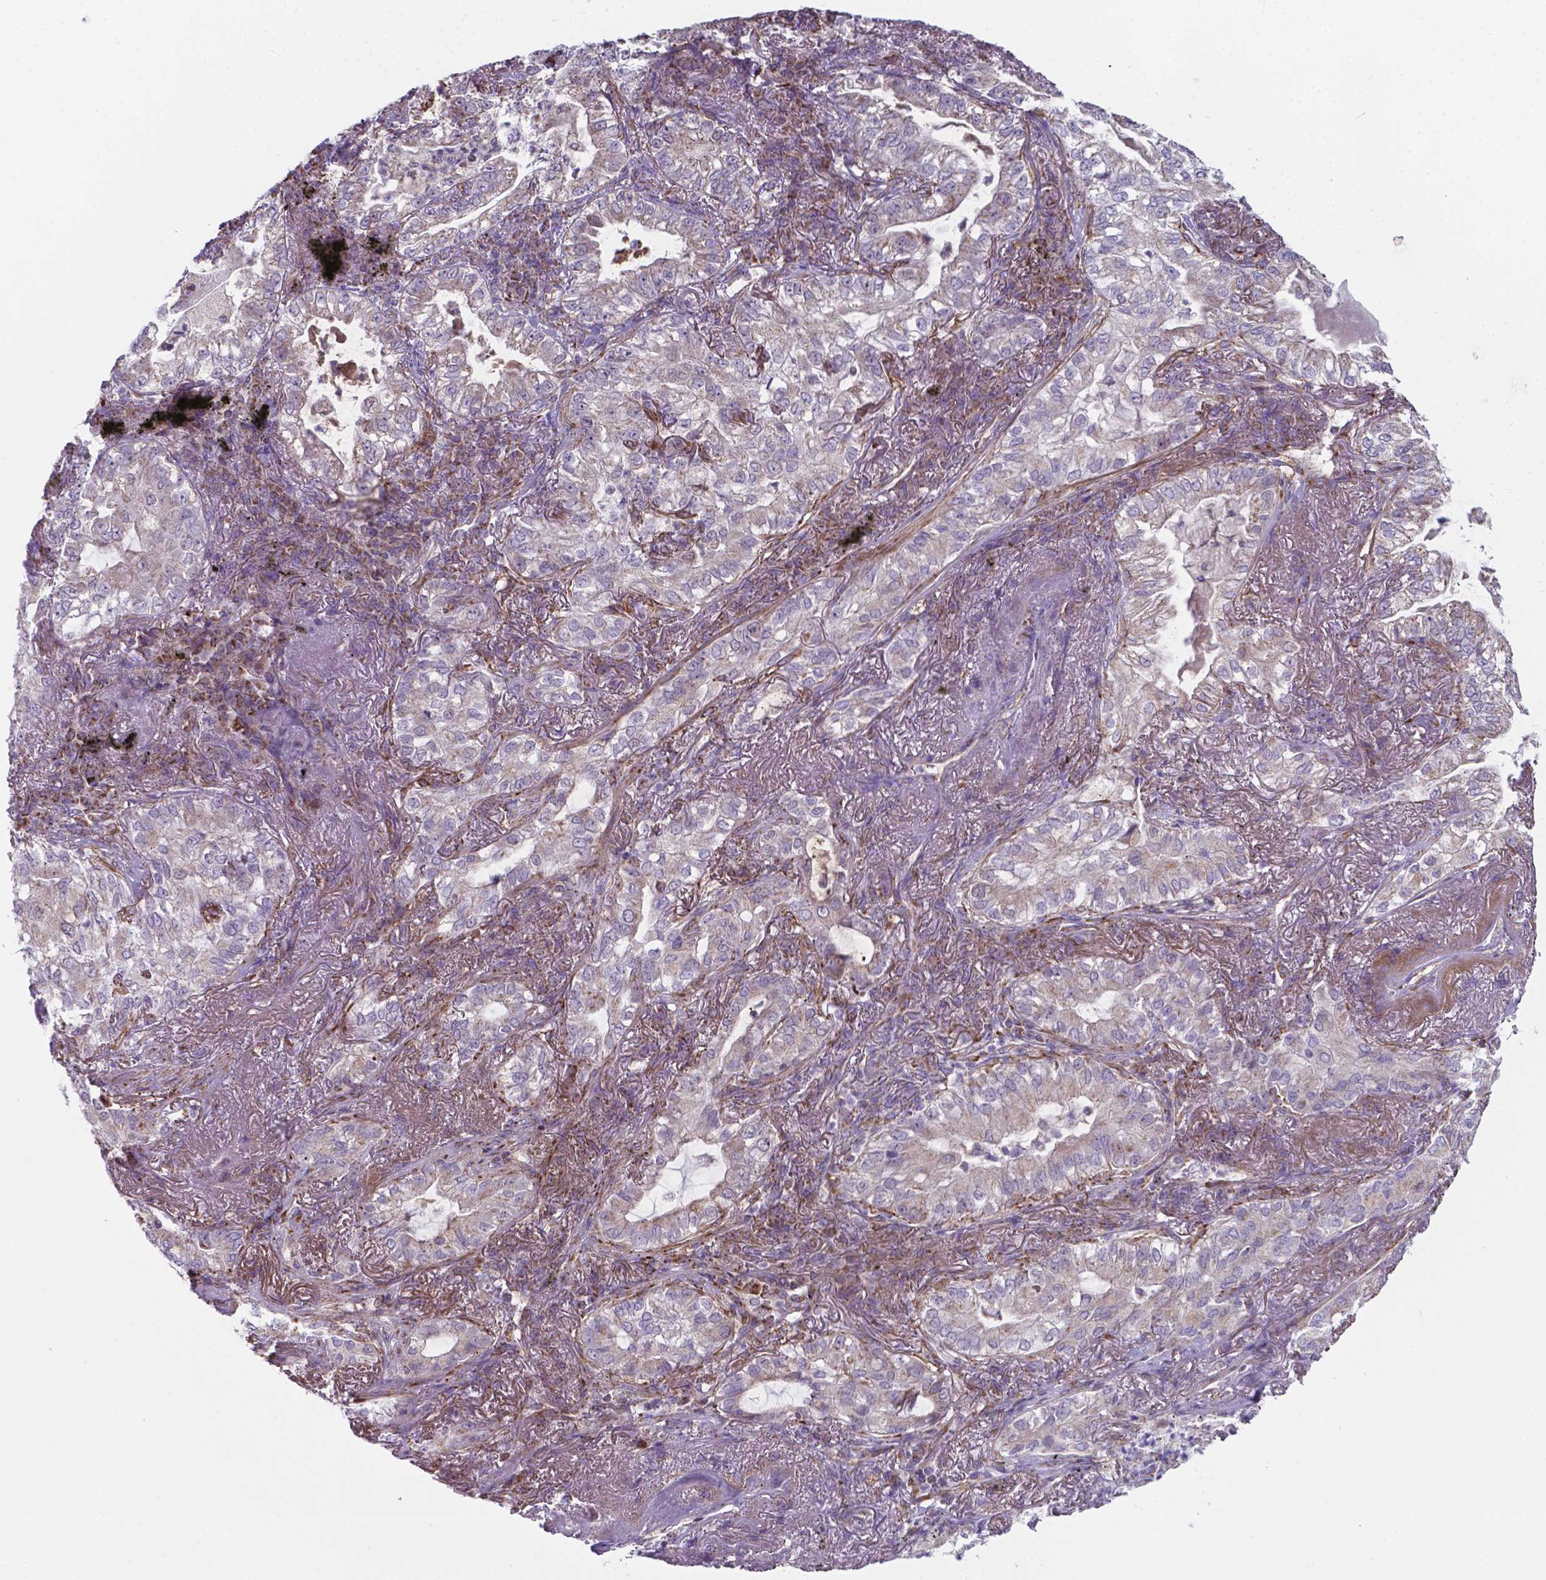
{"staining": {"intensity": "weak", "quantity": "<25%", "location": "cytoplasmic/membranous"}, "tissue": "lung cancer", "cell_type": "Tumor cells", "image_type": "cancer", "snomed": [{"axis": "morphology", "description": "Adenocarcinoma, NOS"}, {"axis": "topography", "description": "Lung"}], "caption": "Lung cancer was stained to show a protein in brown. There is no significant staining in tumor cells.", "gene": "FAM114A1", "patient": {"sex": "female", "age": 73}}